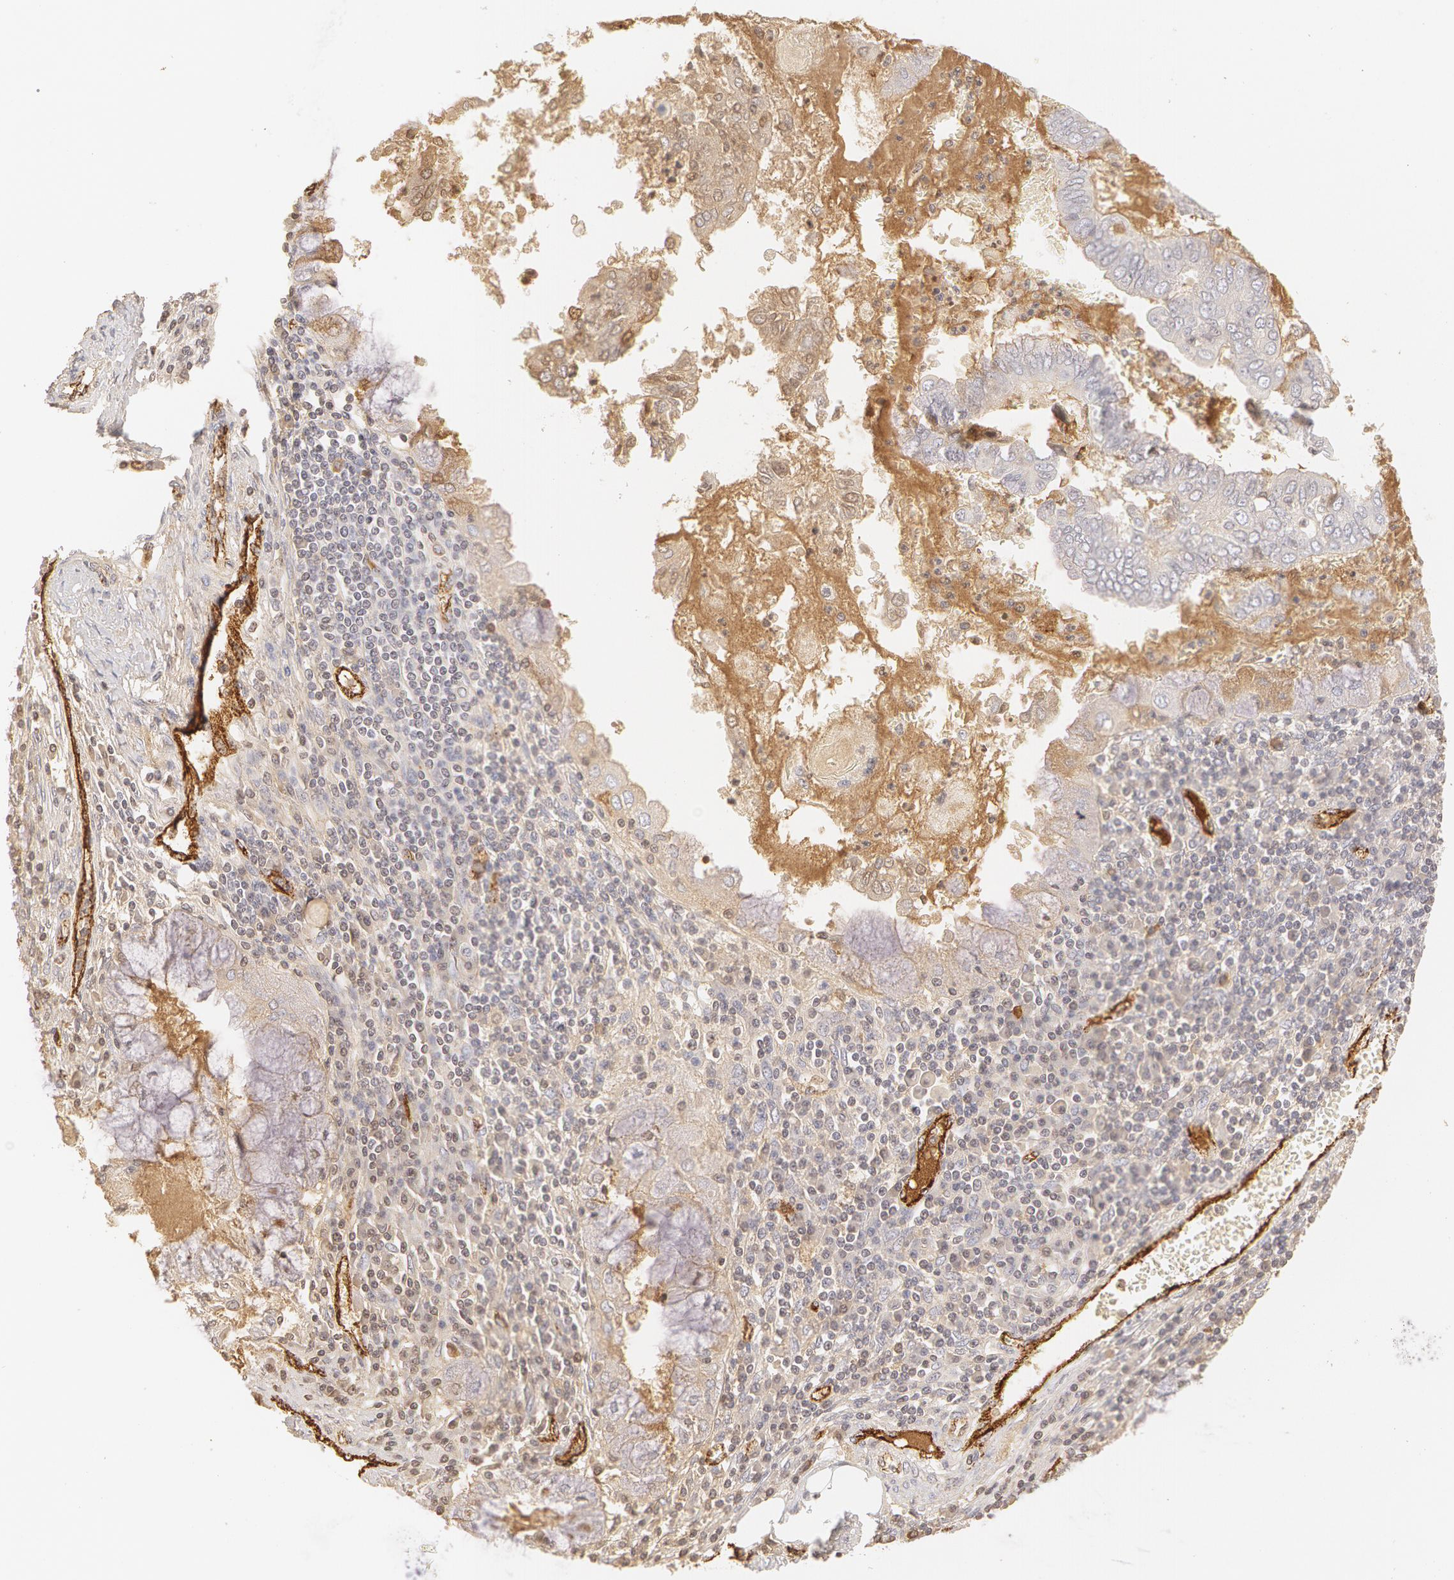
{"staining": {"intensity": "negative", "quantity": "none", "location": "none"}, "tissue": "endometrial cancer", "cell_type": "Tumor cells", "image_type": "cancer", "snomed": [{"axis": "morphology", "description": "Adenocarcinoma, NOS"}, {"axis": "topography", "description": "Endometrium"}], "caption": "An image of adenocarcinoma (endometrial) stained for a protein shows no brown staining in tumor cells. (DAB immunohistochemistry (IHC) with hematoxylin counter stain).", "gene": "VWF", "patient": {"sex": "female", "age": 79}}